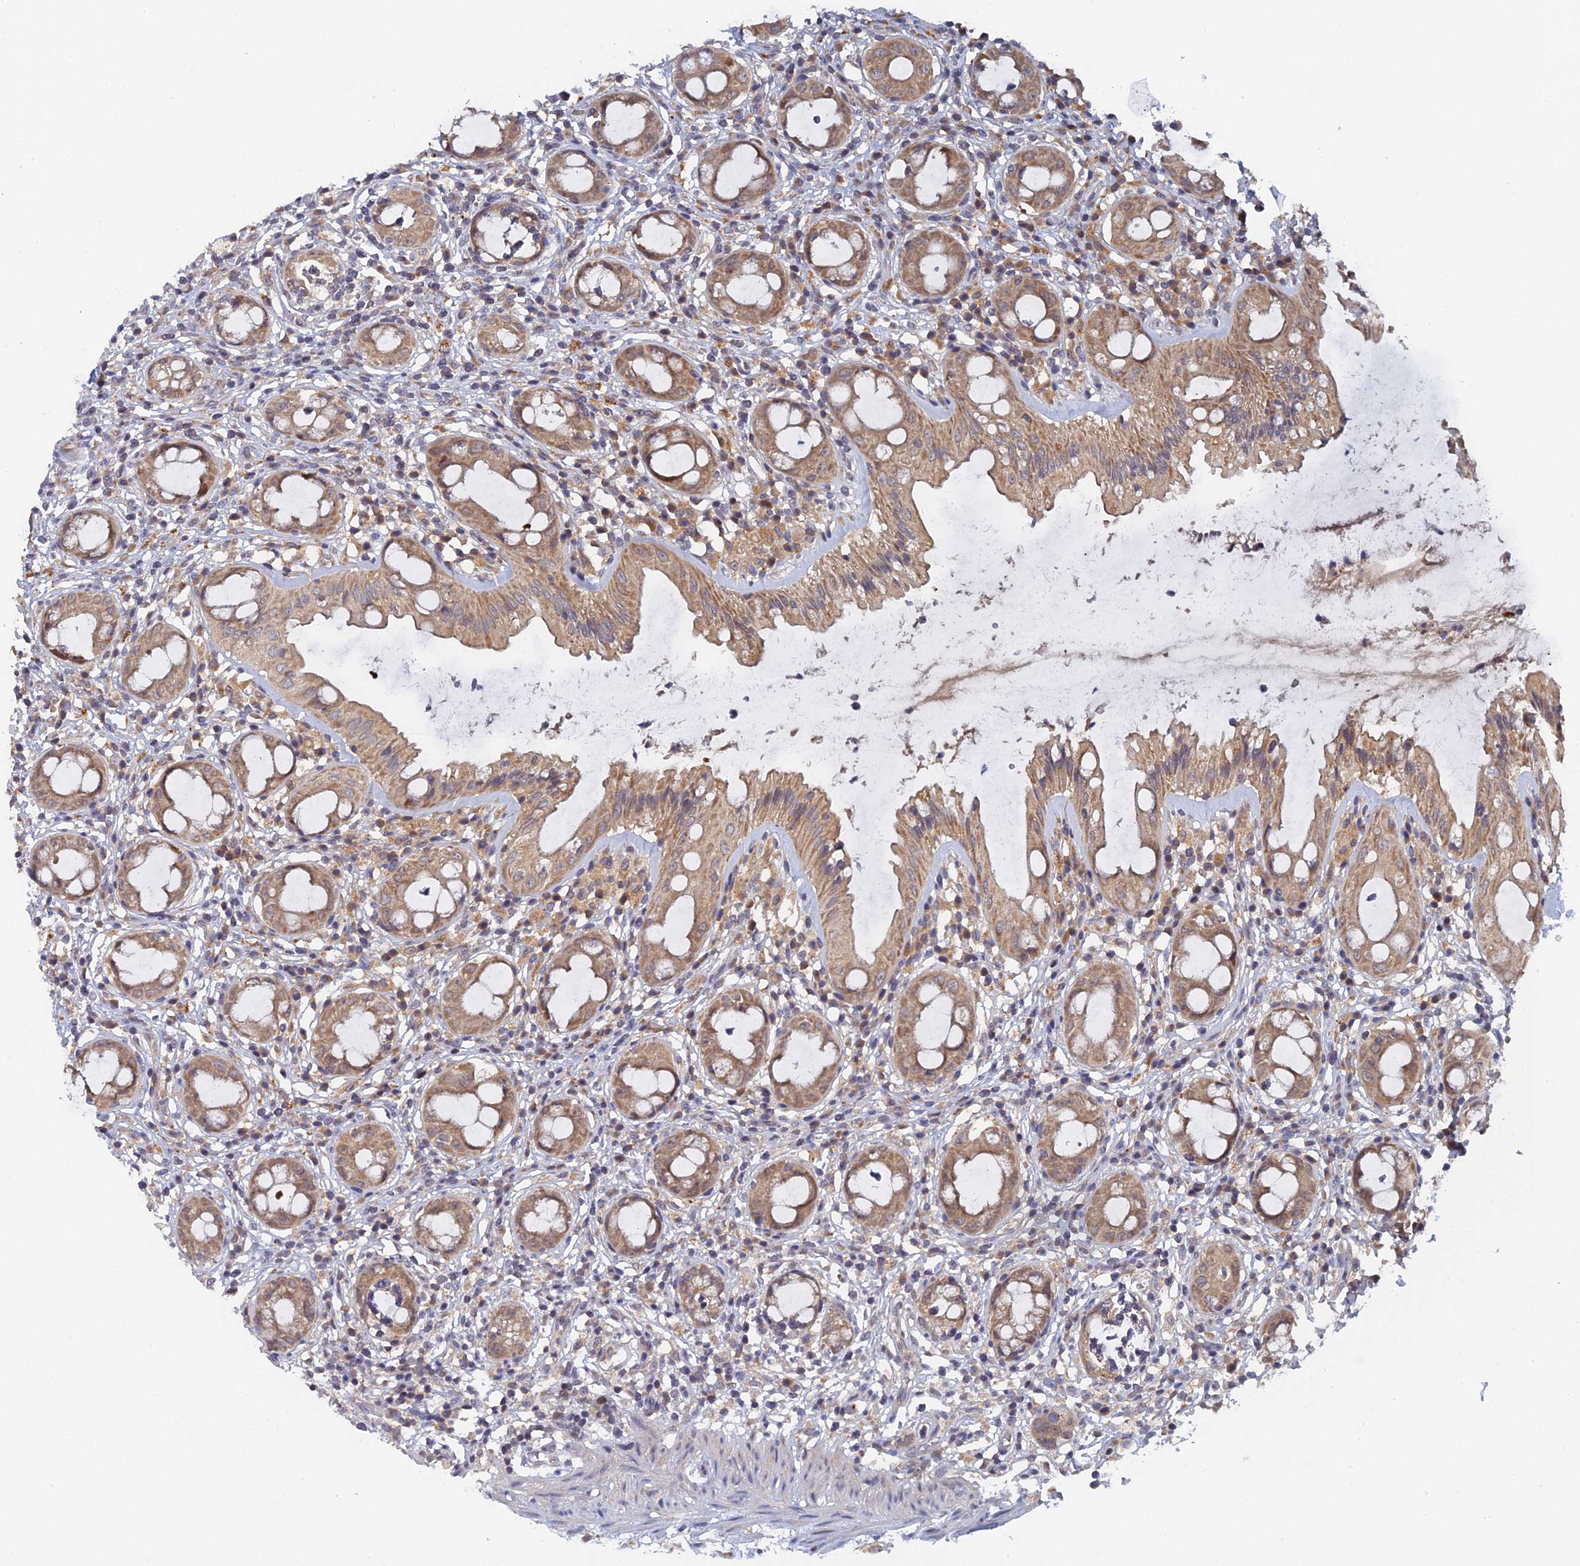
{"staining": {"intensity": "moderate", "quantity": ">75%", "location": "cytoplasmic/membranous,nuclear"}, "tissue": "rectum", "cell_type": "Glandular cells", "image_type": "normal", "snomed": [{"axis": "morphology", "description": "Normal tissue, NOS"}, {"axis": "topography", "description": "Rectum"}], "caption": "Protein staining demonstrates moderate cytoplasmic/membranous,nuclear positivity in approximately >75% of glandular cells in unremarkable rectum.", "gene": "MIGA2", "patient": {"sex": "female", "age": 57}}